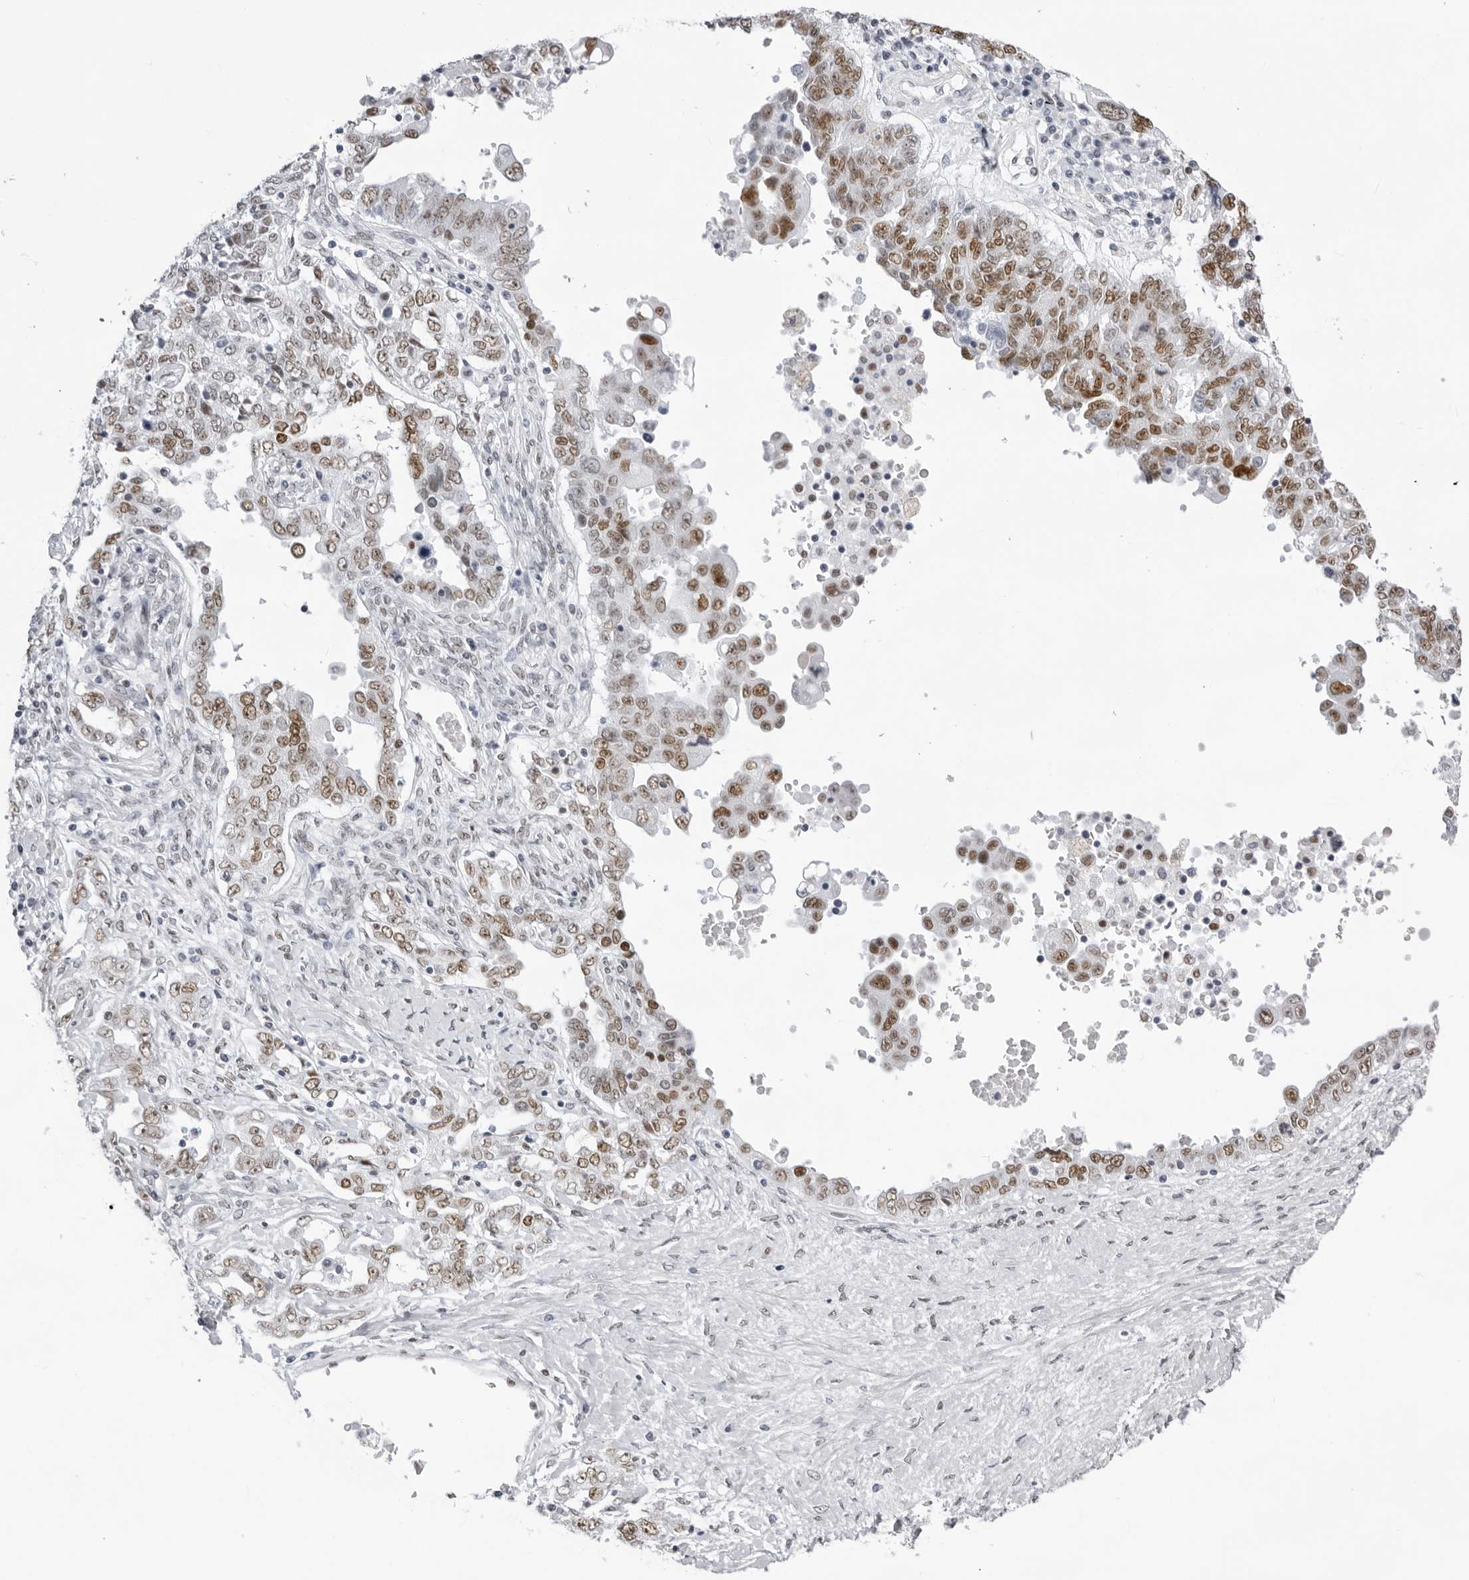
{"staining": {"intensity": "moderate", "quantity": ">75%", "location": "nuclear"}, "tissue": "ovarian cancer", "cell_type": "Tumor cells", "image_type": "cancer", "snomed": [{"axis": "morphology", "description": "Carcinoma, endometroid"}, {"axis": "topography", "description": "Ovary"}], "caption": "Ovarian cancer (endometroid carcinoma) stained for a protein reveals moderate nuclear positivity in tumor cells.", "gene": "IRF2BP2", "patient": {"sex": "female", "age": 62}}